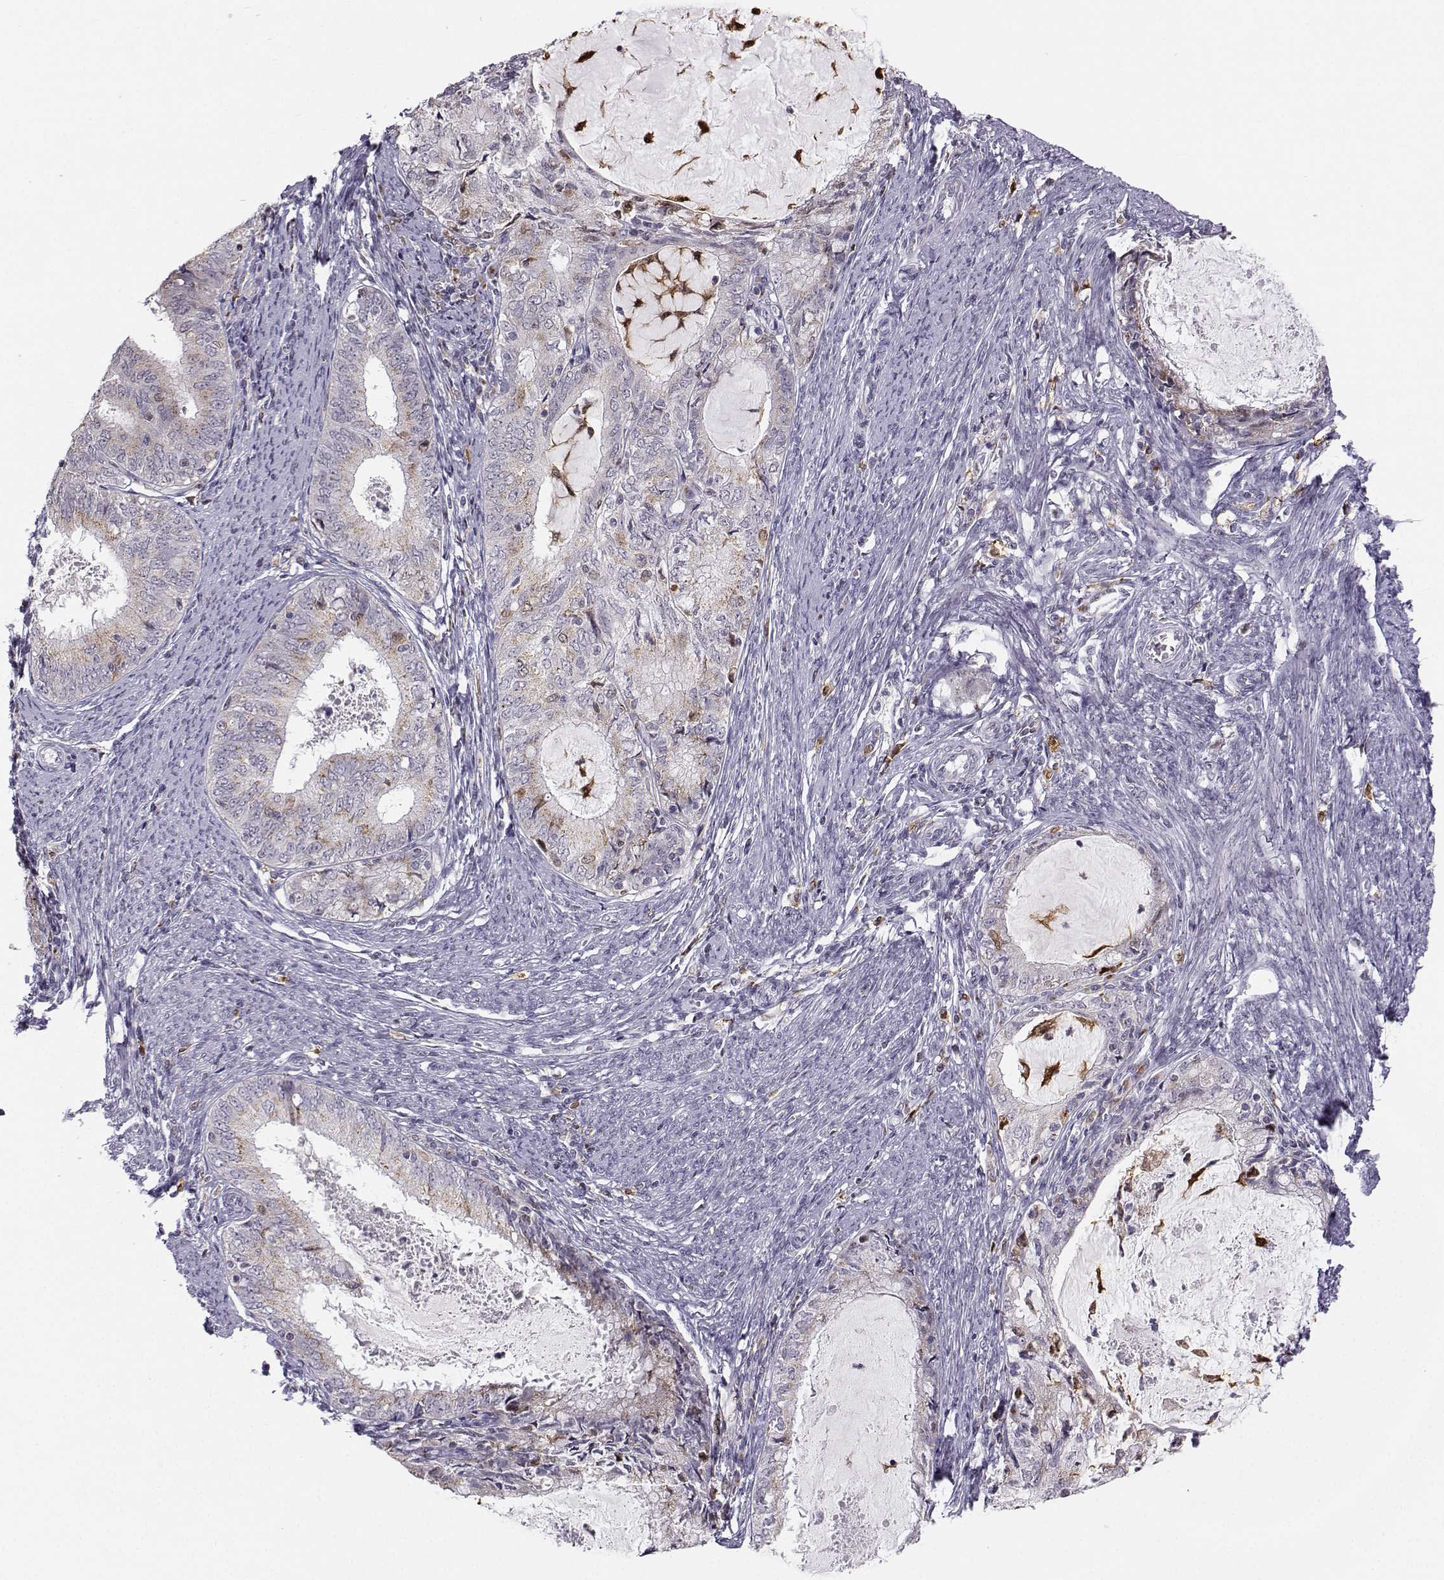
{"staining": {"intensity": "moderate", "quantity": "<25%", "location": "cytoplasmic/membranous"}, "tissue": "endometrial cancer", "cell_type": "Tumor cells", "image_type": "cancer", "snomed": [{"axis": "morphology", "description": "Adenocarcinoma, NOS"}, {"axis": "topography", "description": "Endometrium"}], "caption": "IHC image of human endometrial cancer stained for a protein (brown), which displays low levels of moderate cytoplasmic/membranous positivity in about <25% of tumor cells.", "gene": "HTR7", "patient": {"sex": "female", "age": 57}}